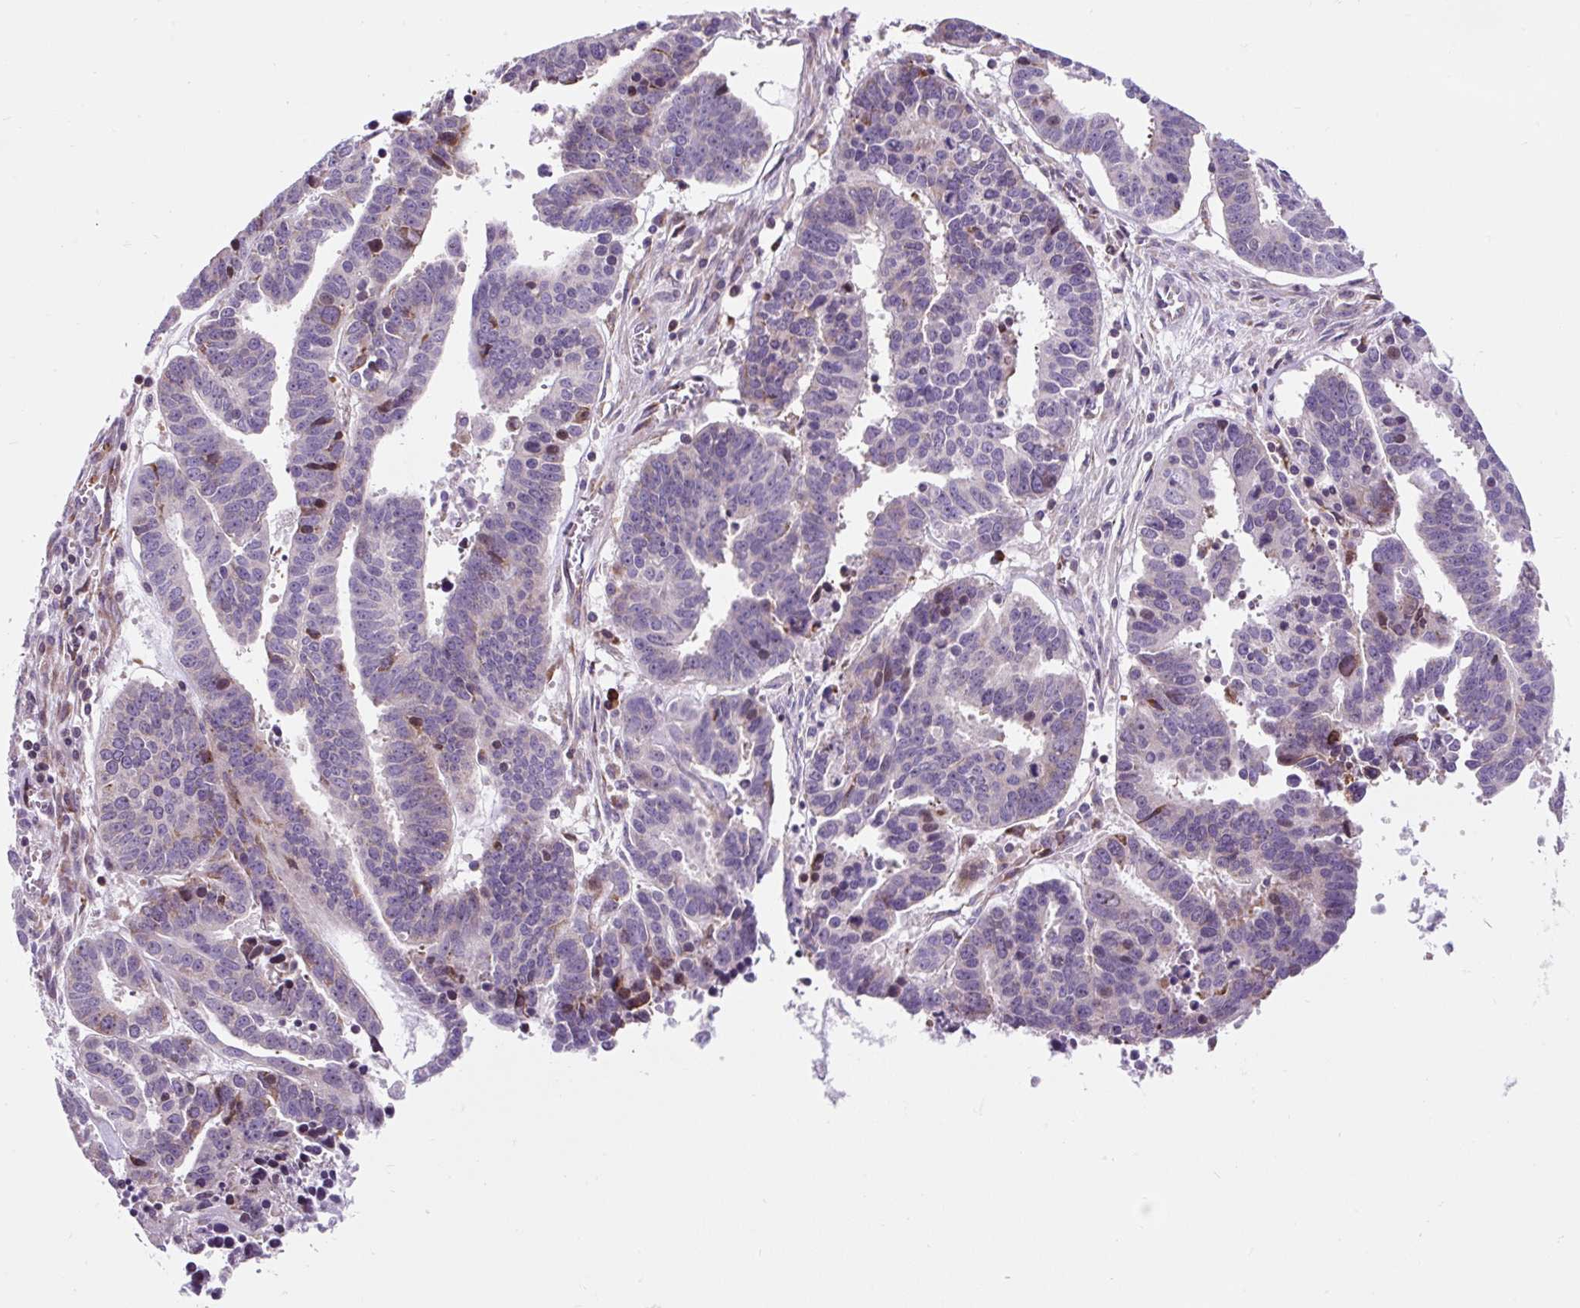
{"staining": {"intensity": "negative", "quantity": "none", "location": "none"}, "tissue": "ovarian cancer", "cell_type": "Tumor cells", "image_type": "cancer", "snomed": [{"axis": "morphology", "description": "Carcinoma, endometroid"}, {"axis": "morphology", "description": "Cystadenocarcinoma, serous, NOS"}, {"axis": "topography", "description": "Ovary"}], "caption": "This is an immunohistochemistry (IHC) image of ovarian cancer. There is no staining in tumor cells.", "gene": "CISD3", "patient": {"sex": "female", "age": 45}}